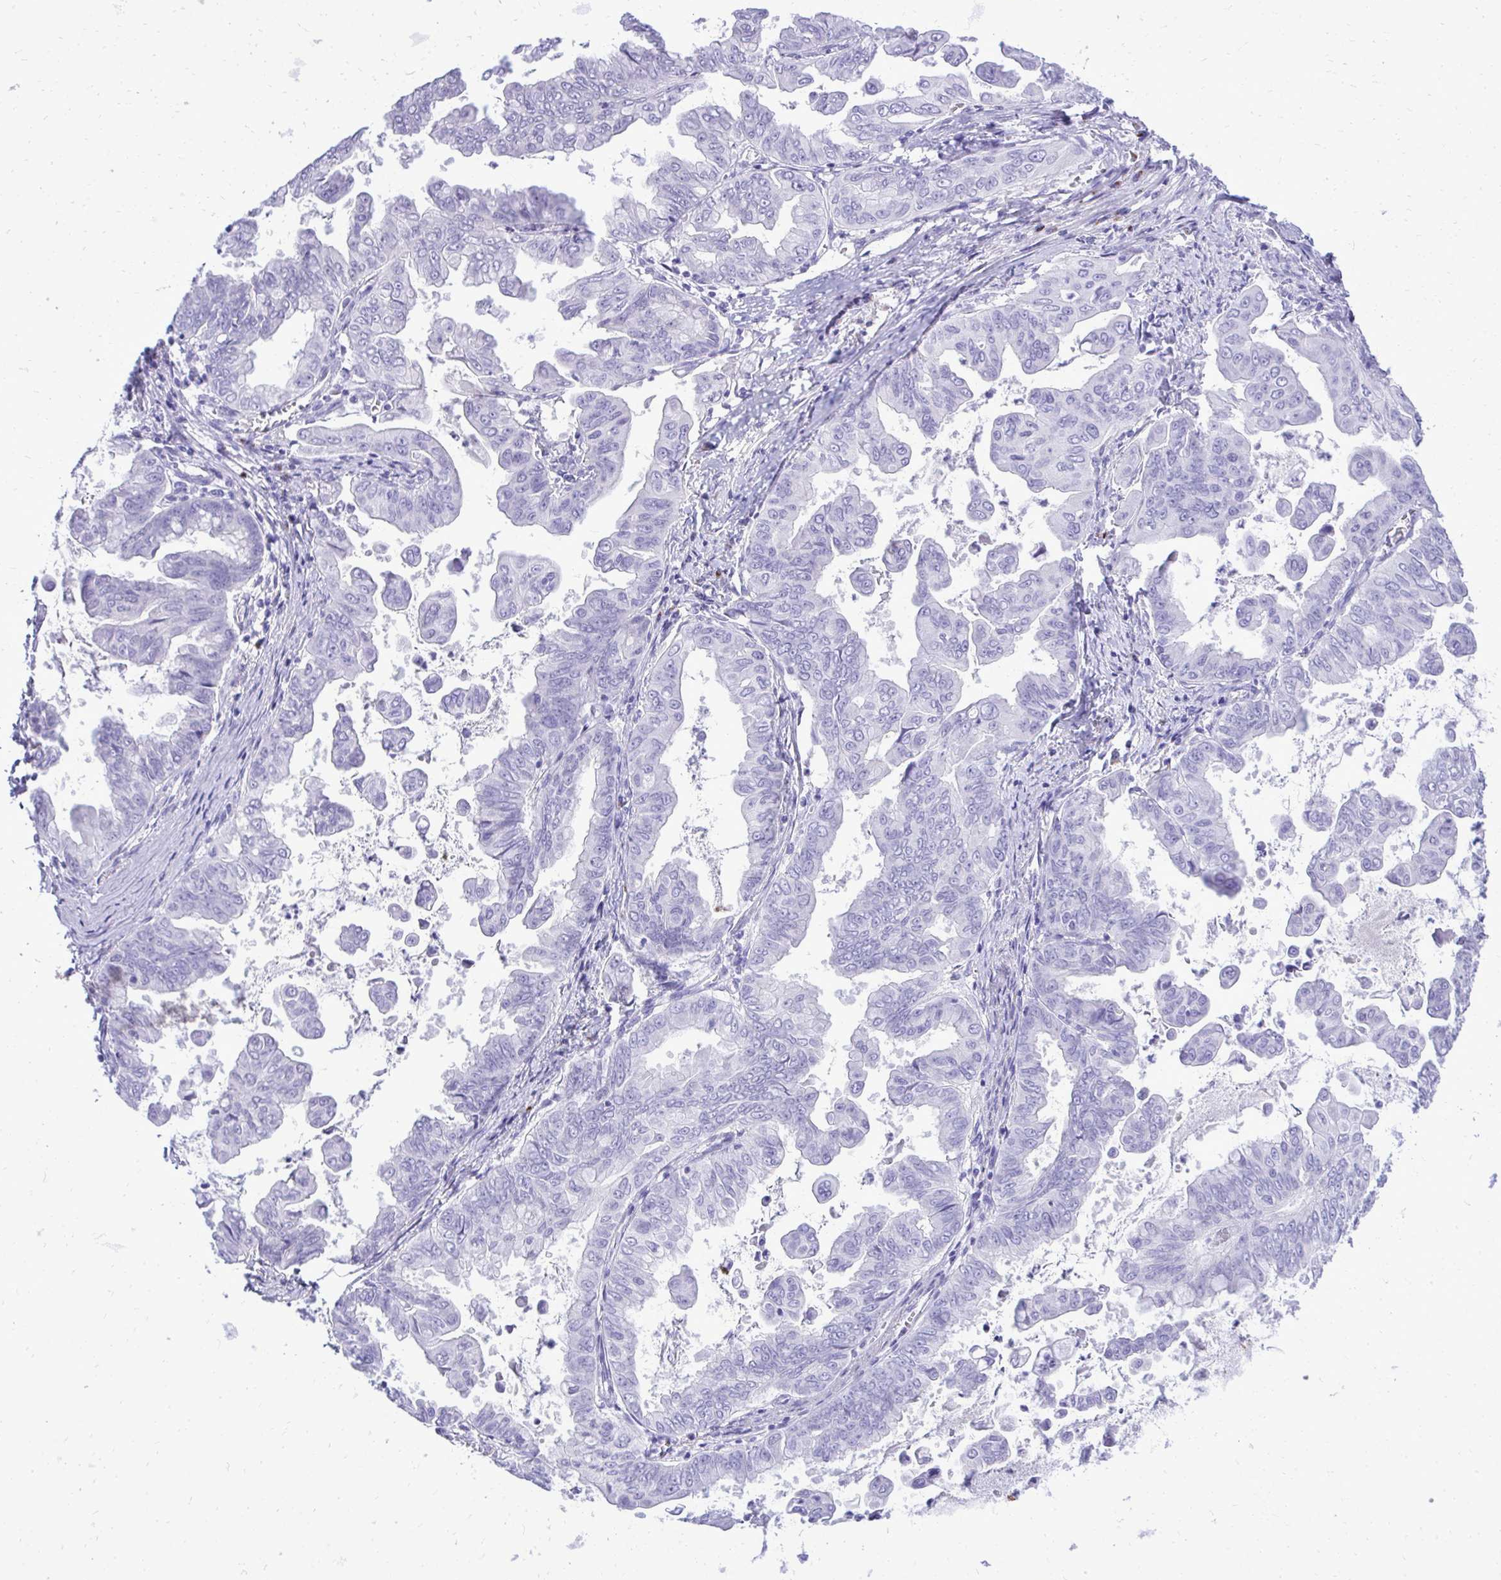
{"staining": {"intensity": "negative", "quantity": "none", "location": "none"}, "tissue": "stomach cancer", "cell_type": "Tumor cells", "image_type": "cancer", "snomed": [{"axis": "morphology", "description": "Adenocarcinoma, NOS"}, {"axis": "topography", "description": "Stomach, upper"}], "caption": "The immunohistochemistry (IHC) image has no significant expression in tumor cells of stomach cancer tissue.", "gene": "ANKDD1B", "patient": {"sex": "male", "age": 80}}